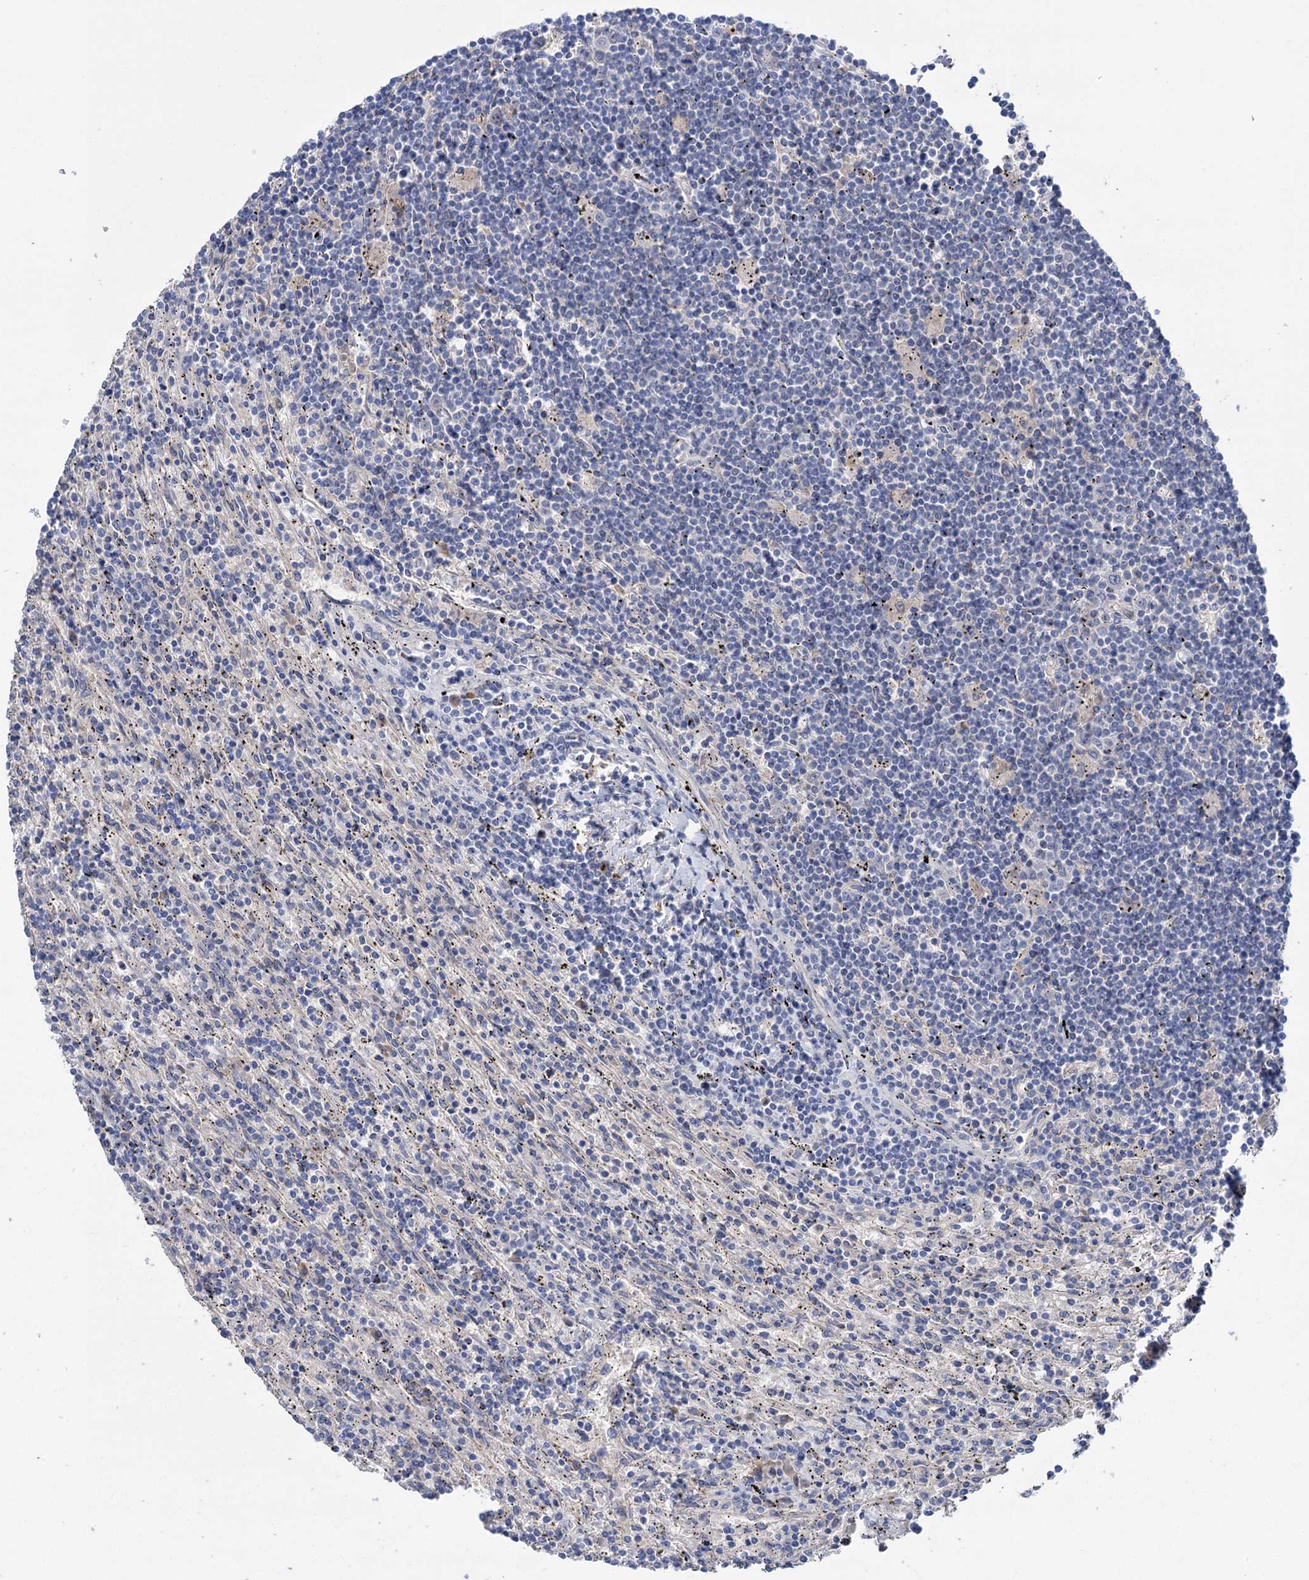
{"staining": {"intensity": "negative", "quantity": "none", "location": "none"}, "tissue": "lymphoma", "cell_type": "Tumor cells", "image_type": "cancer", "snomed": [{"axis": "morphology", "description": "Malignant lymphoma, non-Hodgkin's type, Low grade"}, {"axis": "topography", "description": "Spleen"}], "caption": "Lymphoma was stained to show a protein in brown. There is no significant positivity in tumor cells.", "gene": "PPP1R32", "patient": {"sex": "male", "age": 76}}